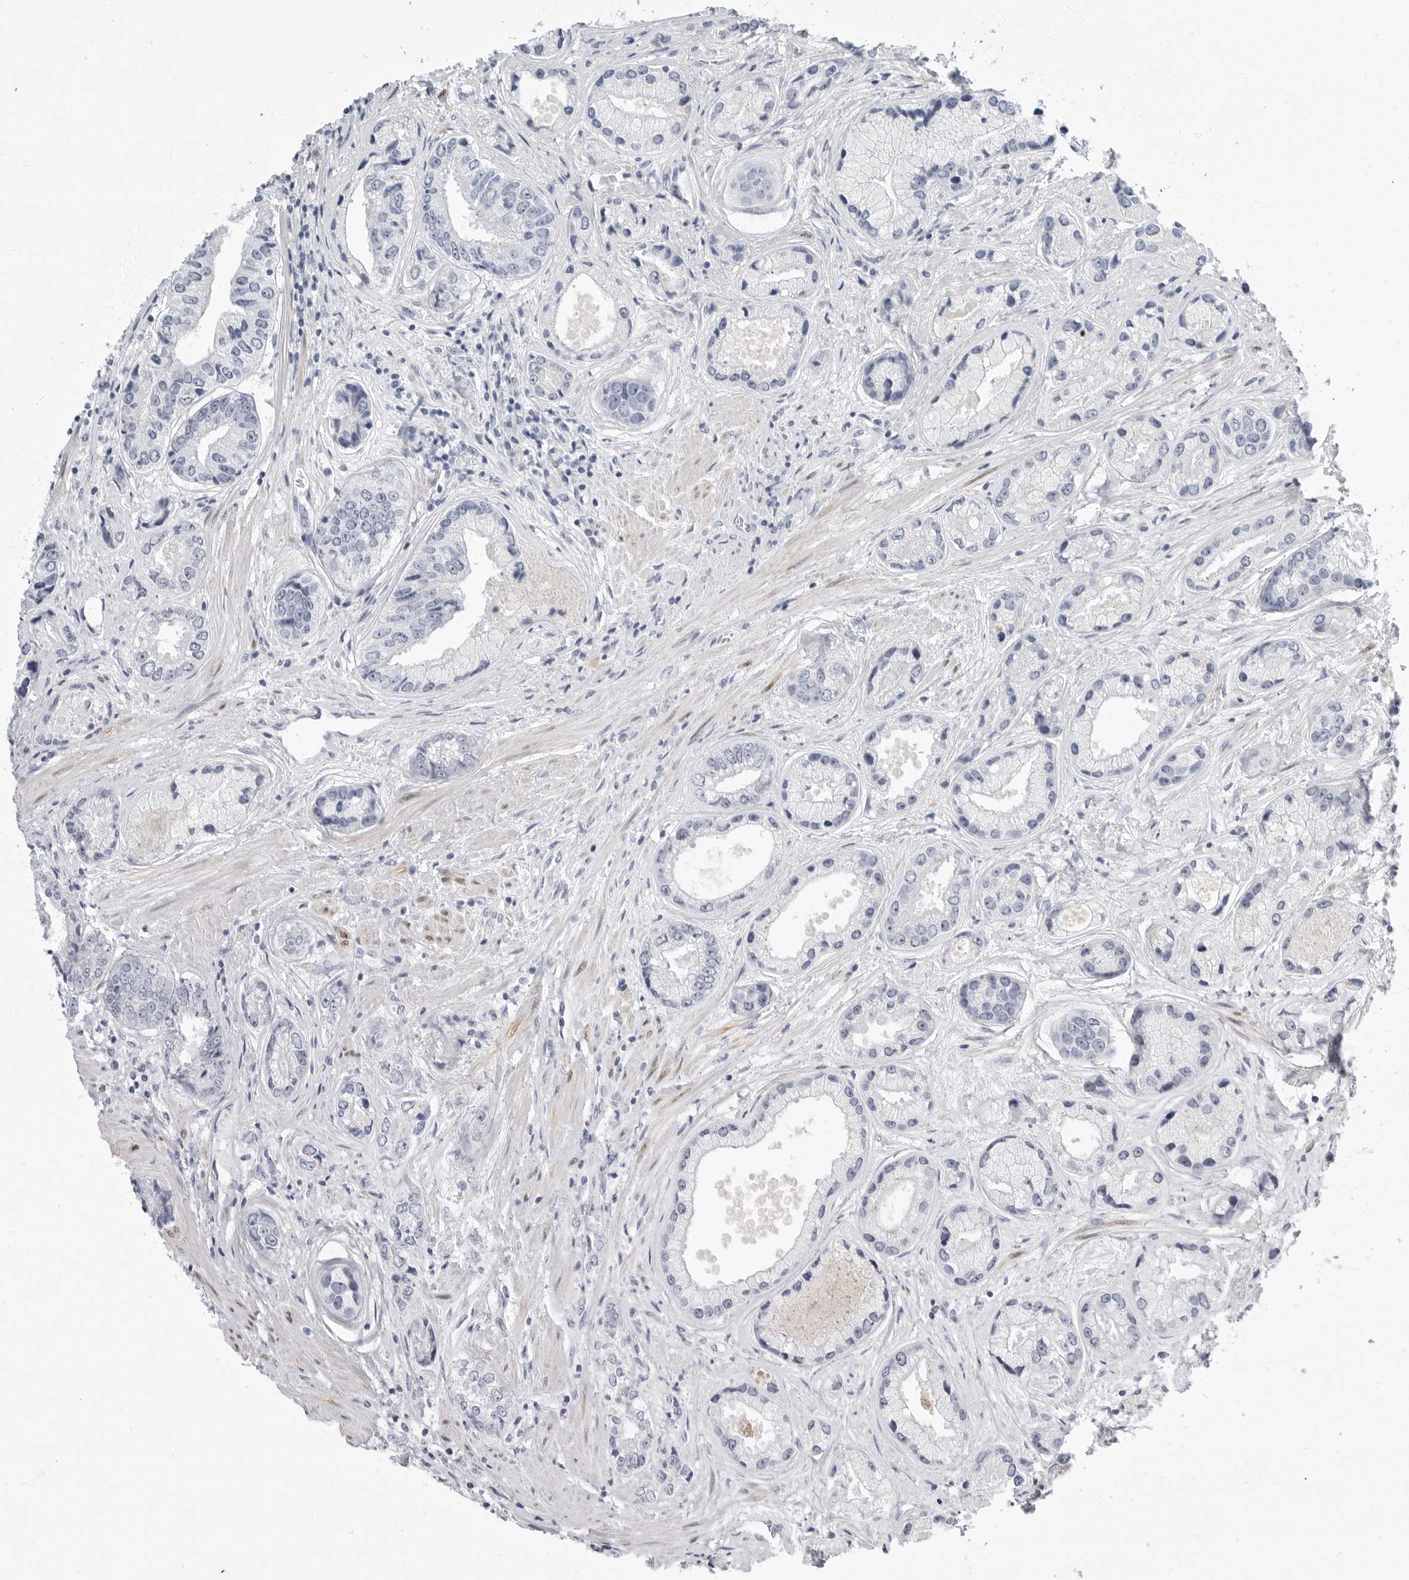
{"staining": {"intensity": "negative", "quantity": "none", "location": "none"}, "tissue": "prostate cancer", "cell_type": "Tumor cells", "image_type": "cancer", "snomed": [{"axis": "morphology", "description": "Adenocarcinoma, High grade"}, {"axis": "topography", "description": "Prostate"}], "caption": "An IHC micrograph of prostate high-grade adenocarcinoma is shown. There is no staining in tumor cells of prostate high-grade adenocarcinoma.", "gene": "PLN", "patient": {"sex": "male", "age": 61}}